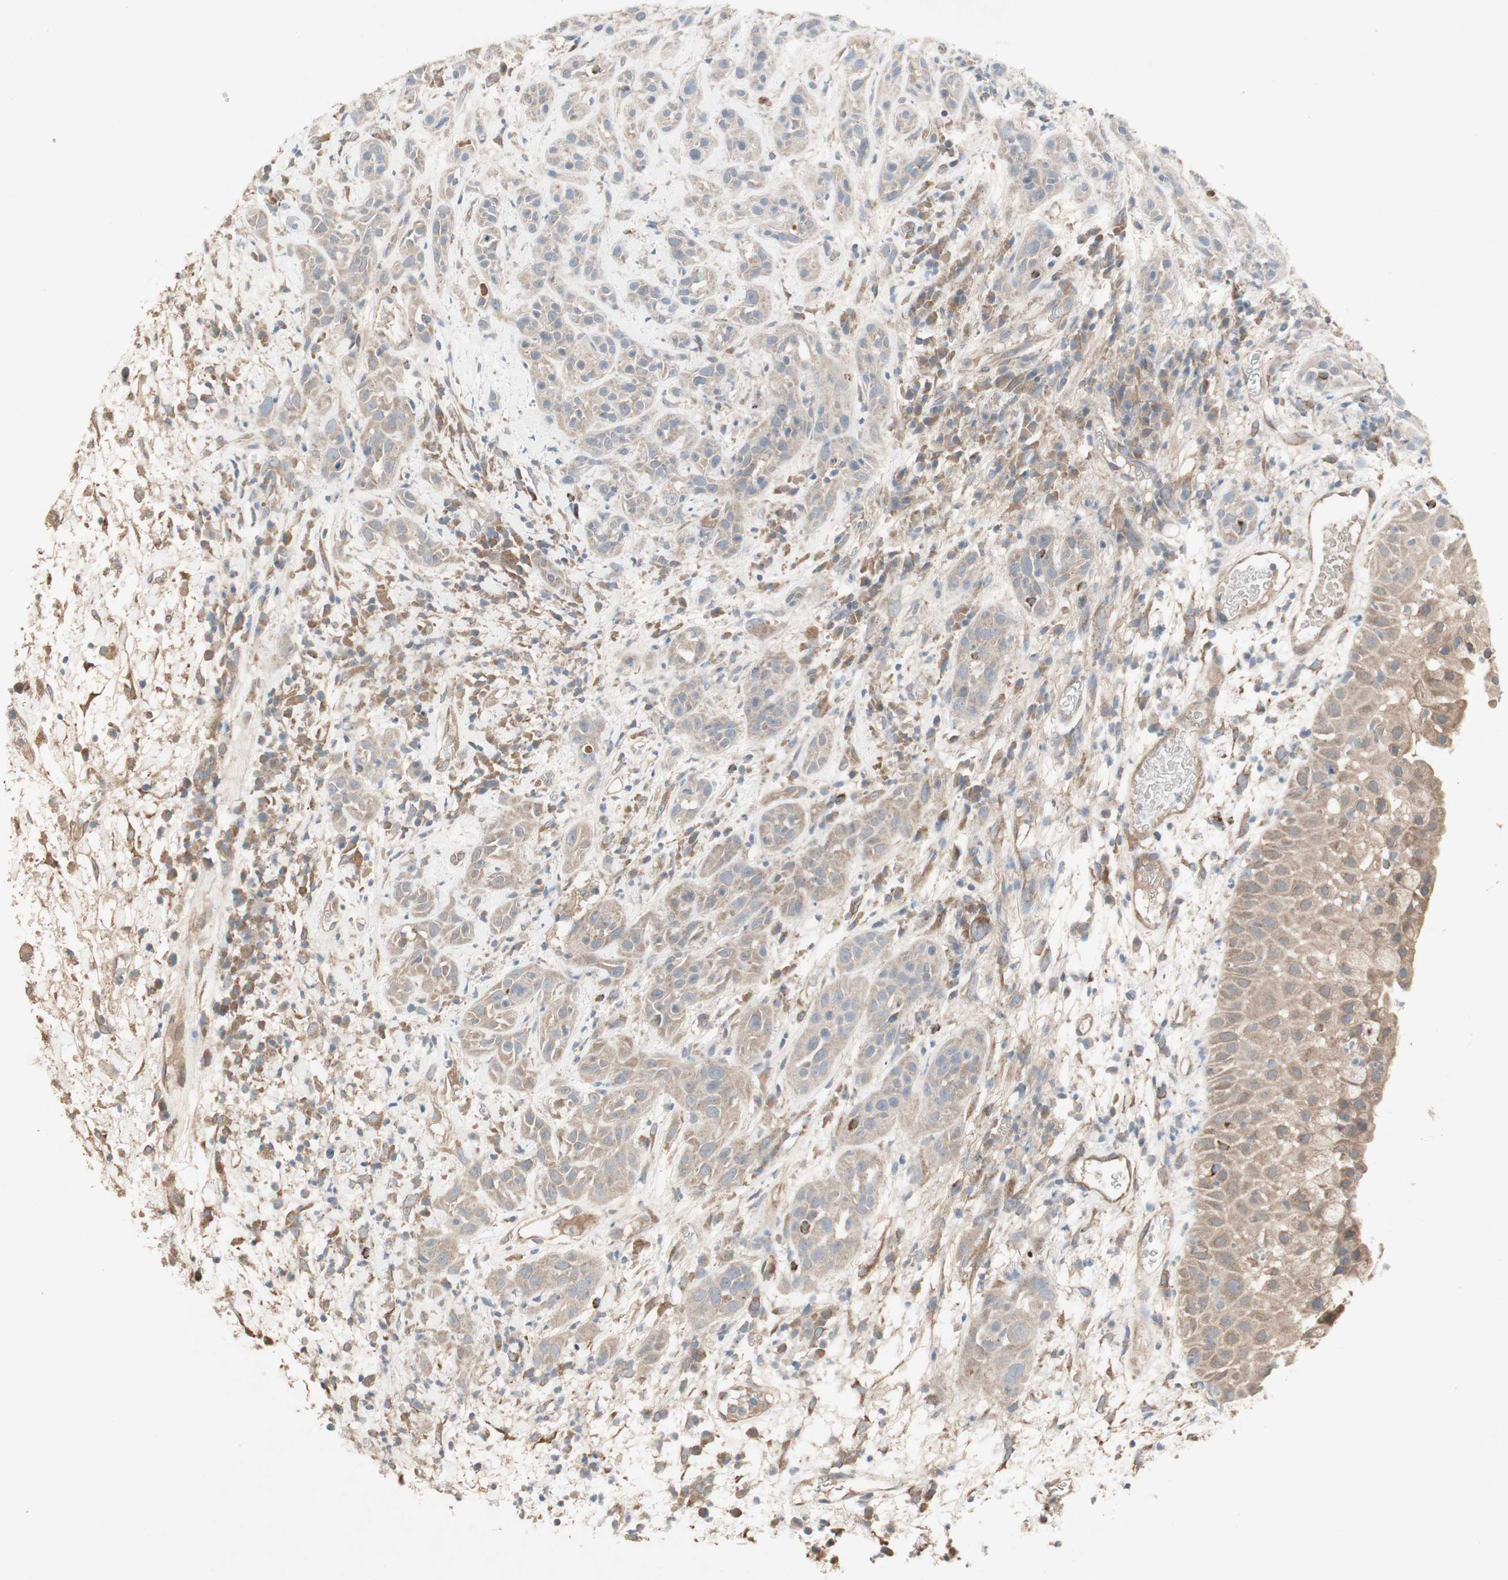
{"staining": {"intensity": "moderate", "quantity": "25%-75%", "location": "cytoplasmic/membranous"}, "tissue": "head and neck cancer", "cell_type": "Tumor cells", "image_type": "cancer", "snomed": [{"axis": "morphology", "description": "Squamous cell carcinoma, NOS"}, {"axis": "topography", "description": "Head-Neck"}], "caption": "Head and neck cancer (squamous cell carcinoma) stained for a protein reveals moderate cytoplasmic/membranous positivity in tumor cells.", "gene": "JMJD7-PLA2G4B", "patient": {"sex": "male", "age": 62}}